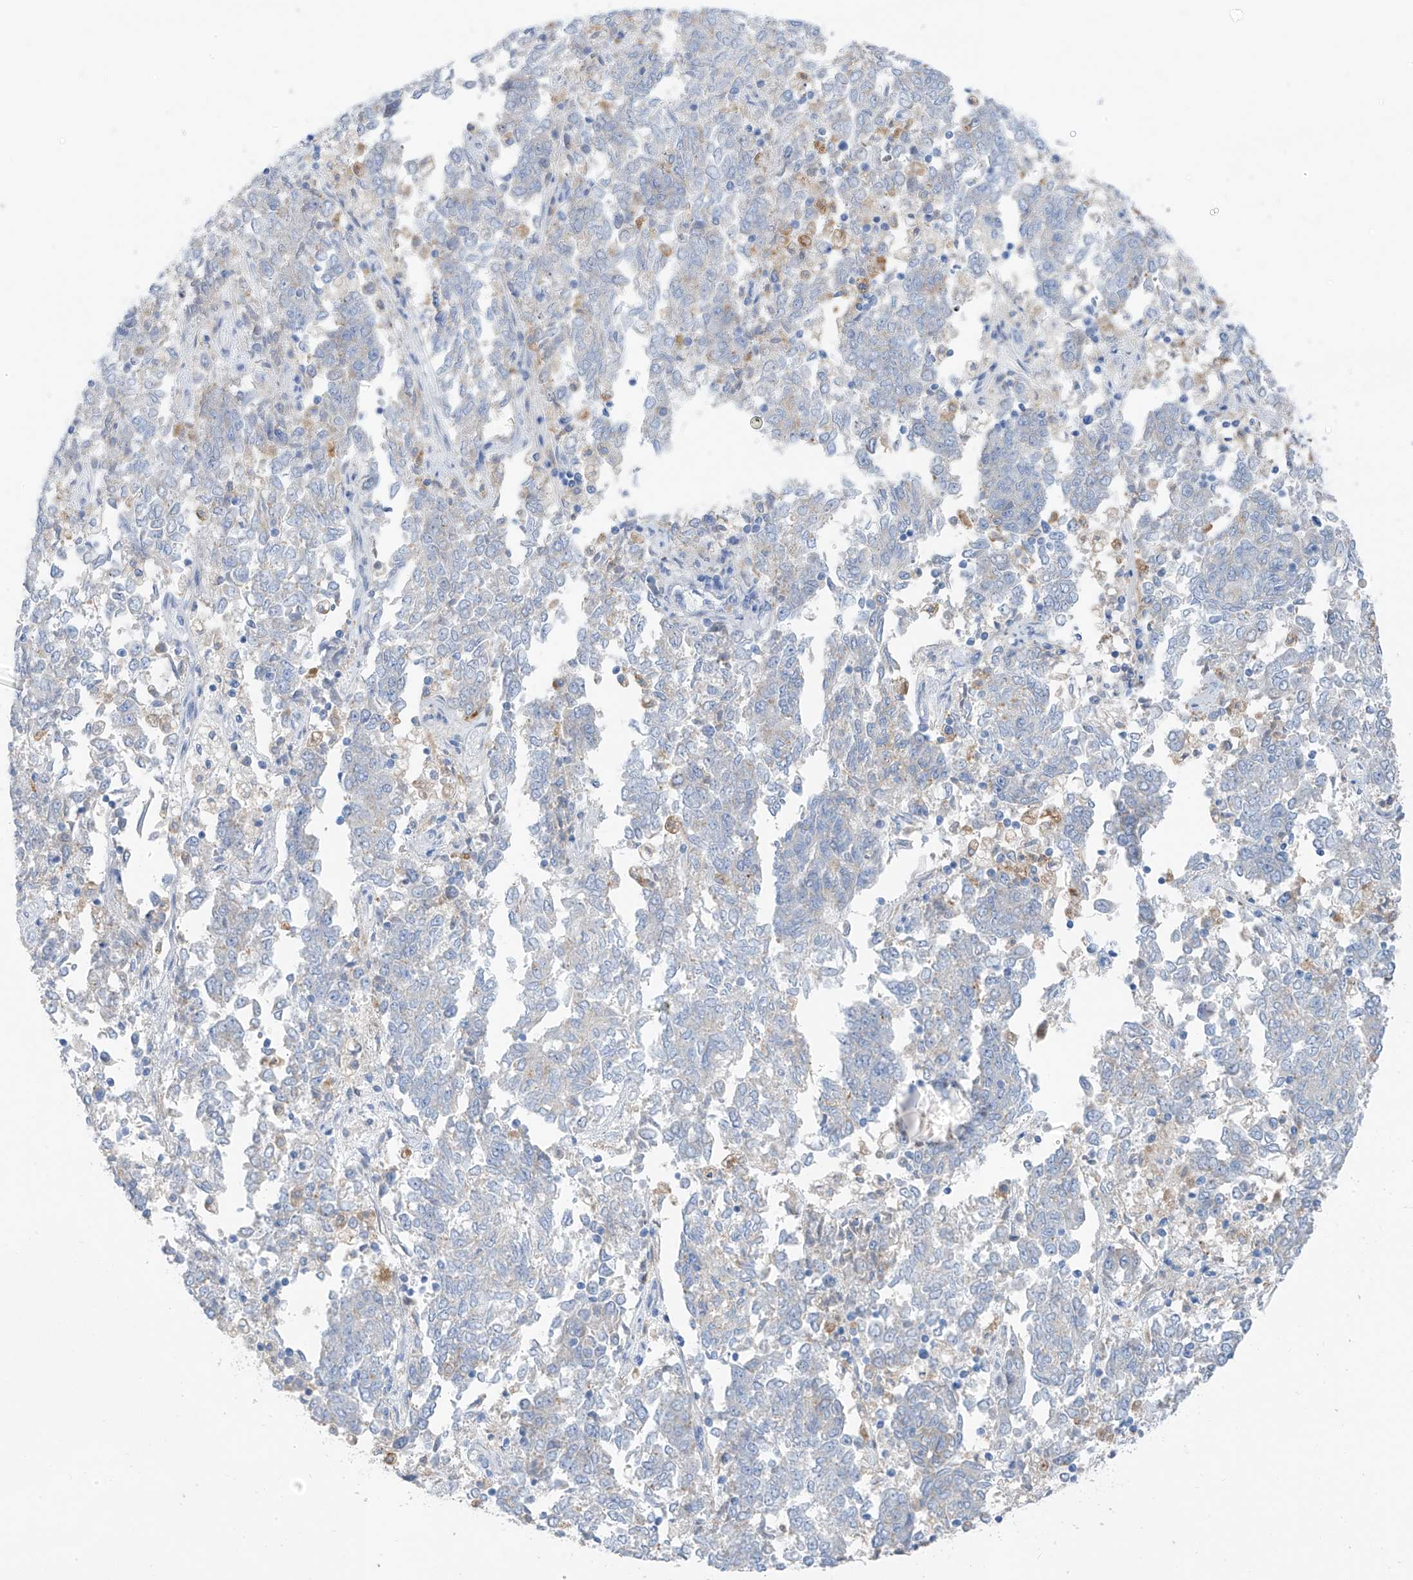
{"staining": {"intensity": "weak", "quantity": "<25%", "location": "cytoplasmic/membranous"}, "tissue": "endometrial cancer", "cell_type": "Tumor cells", "image_type": "cancer", "snomed": [{"axis": "morphology", "description": "Adenocarcinoma, NOS"}, {"axis": "topography", "description": "Endometrium"}], "caption": "Immunohistochemical staining of human endometrial cancer shows no significant staining in tumor cells.", "gene": "GLMP", "patient": {"sex": "female", "age": 80}}